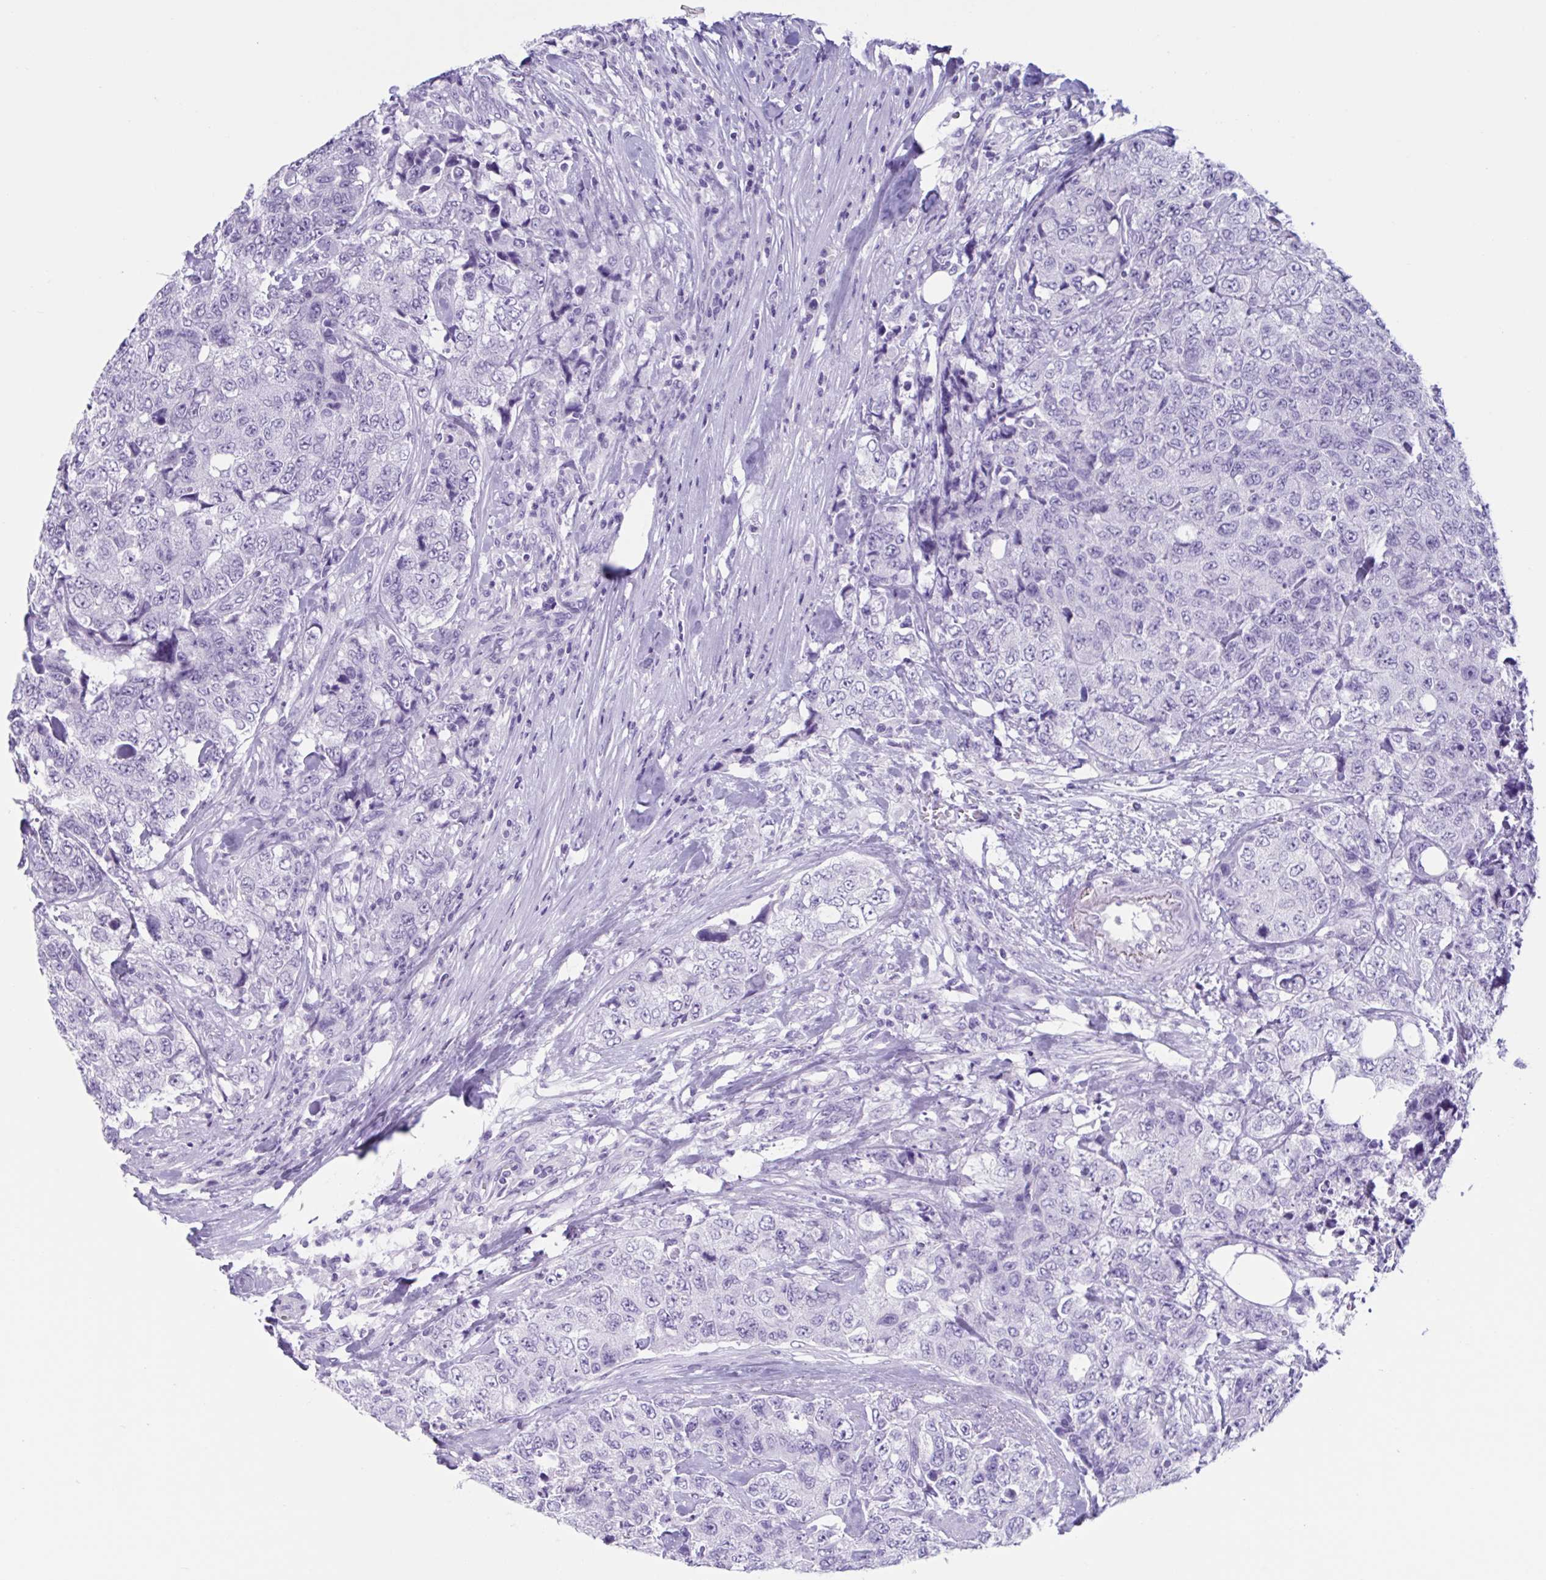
{"staining": {"intensity": "negative", "quantity": "none", "location": "none"}, "tissue": "urothelial cancer", "cell_type": "Tumor cells", "image_type": "cancer", "snomed": [{"axis": "morphology", "description": "Urothelial carcinoma, High grade"}, {"axis": "topography", "description": "Urinary bladder"}], "caption": "Immunohistochemical staining of urothelial cancer reveals no significant staining in tumor cells.", "gene": "USP35", "patient": {"sex": "female", "age": 78}}